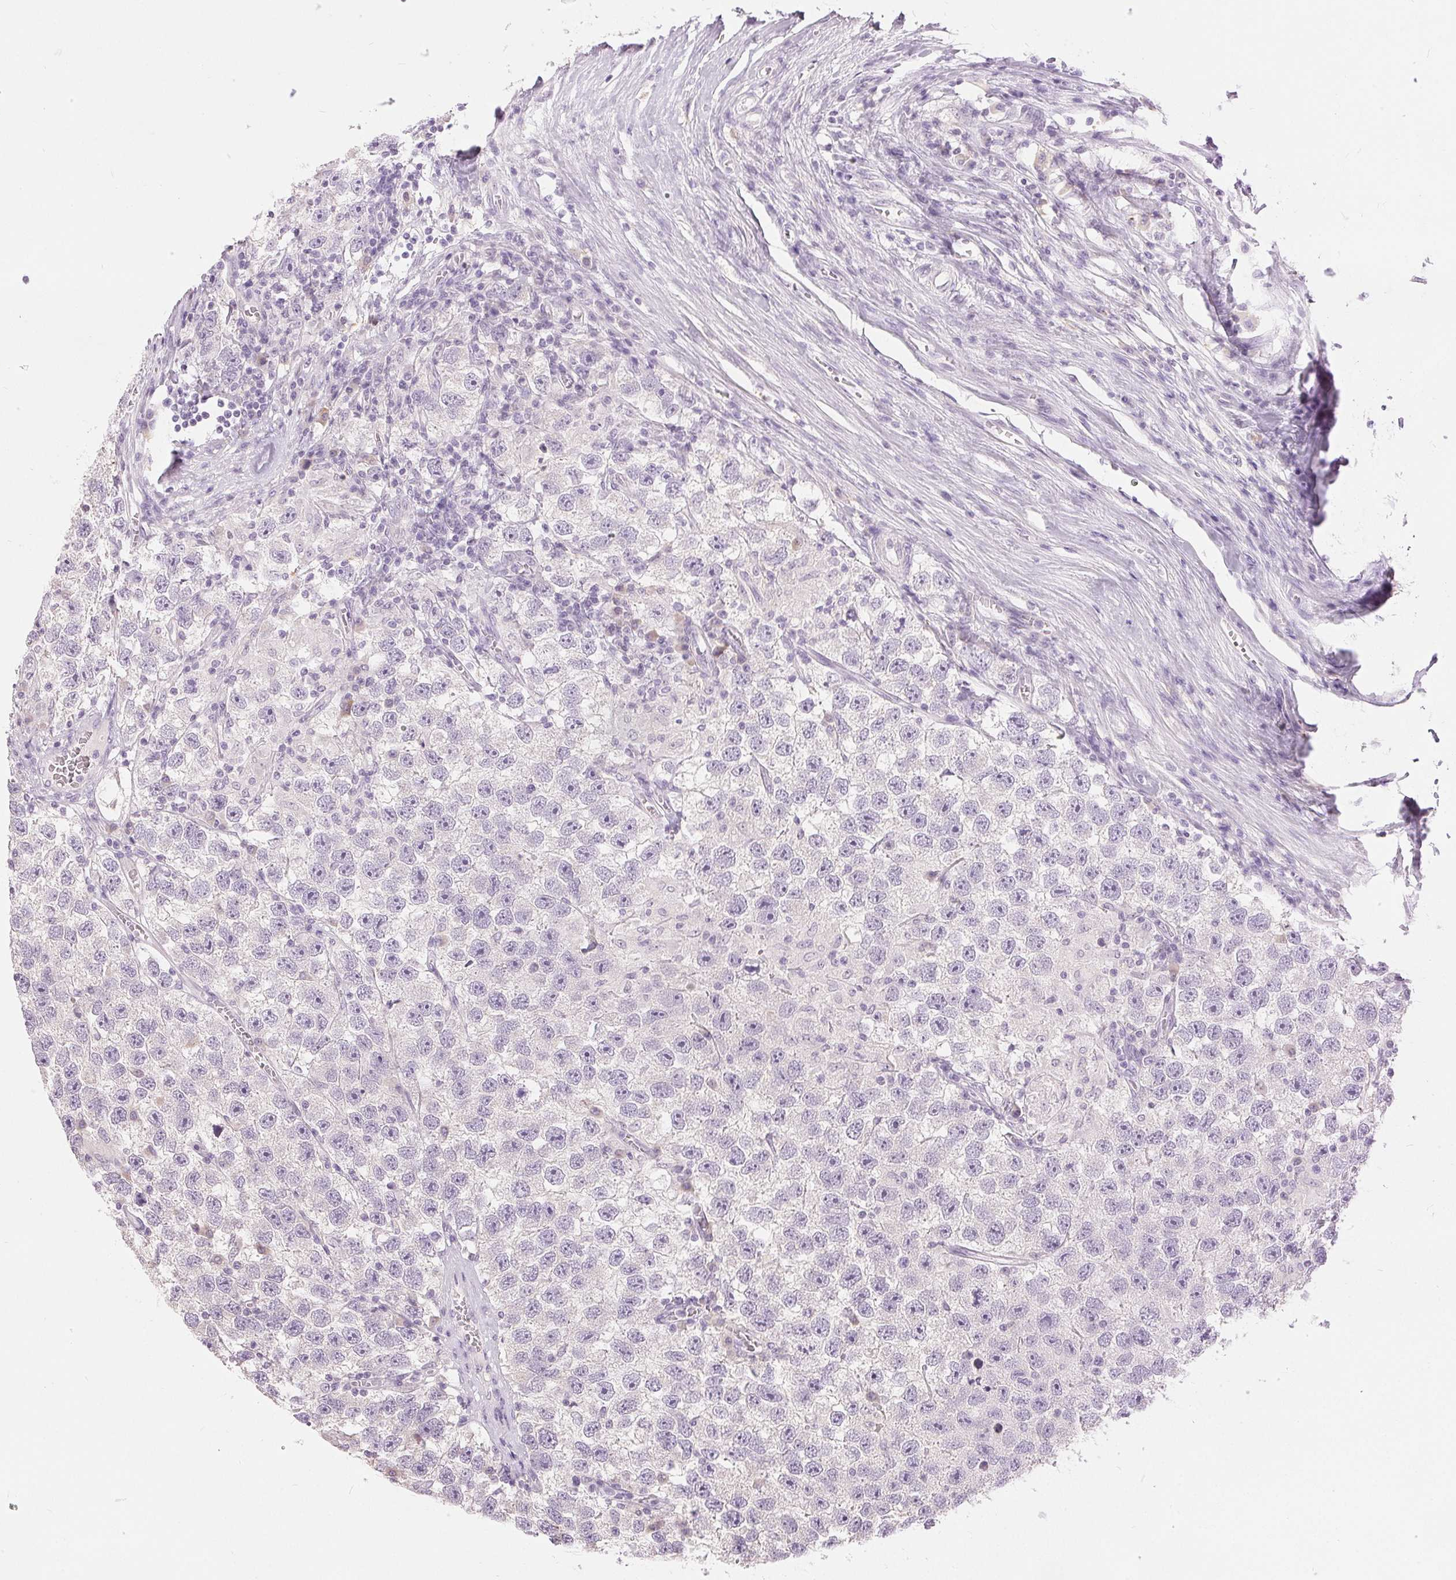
{"staining": {"intensity": "negative", "quantity": "none", "location": "none"}, "tissue": "testis cancer", "cell_type": "Tumor cells", "image_type": "cancer", "snomed": [{"axis": "morphology", "description": "Seminoma, NOS"}, {"axis": "topography", "description": "Testis"}], "caption": "High power microscopy image of an immunohistochemistry (IHC) micrograph of seminoma (testis), revealing no significant positivity in tumor cells. (Stains: DAB immunohistochemistry with hematoxylin counter stain, Microscopy: brightfield microscopy at high magnification).", "gene": "DSG3", "patient": {"sex": "male", "age": 26}}